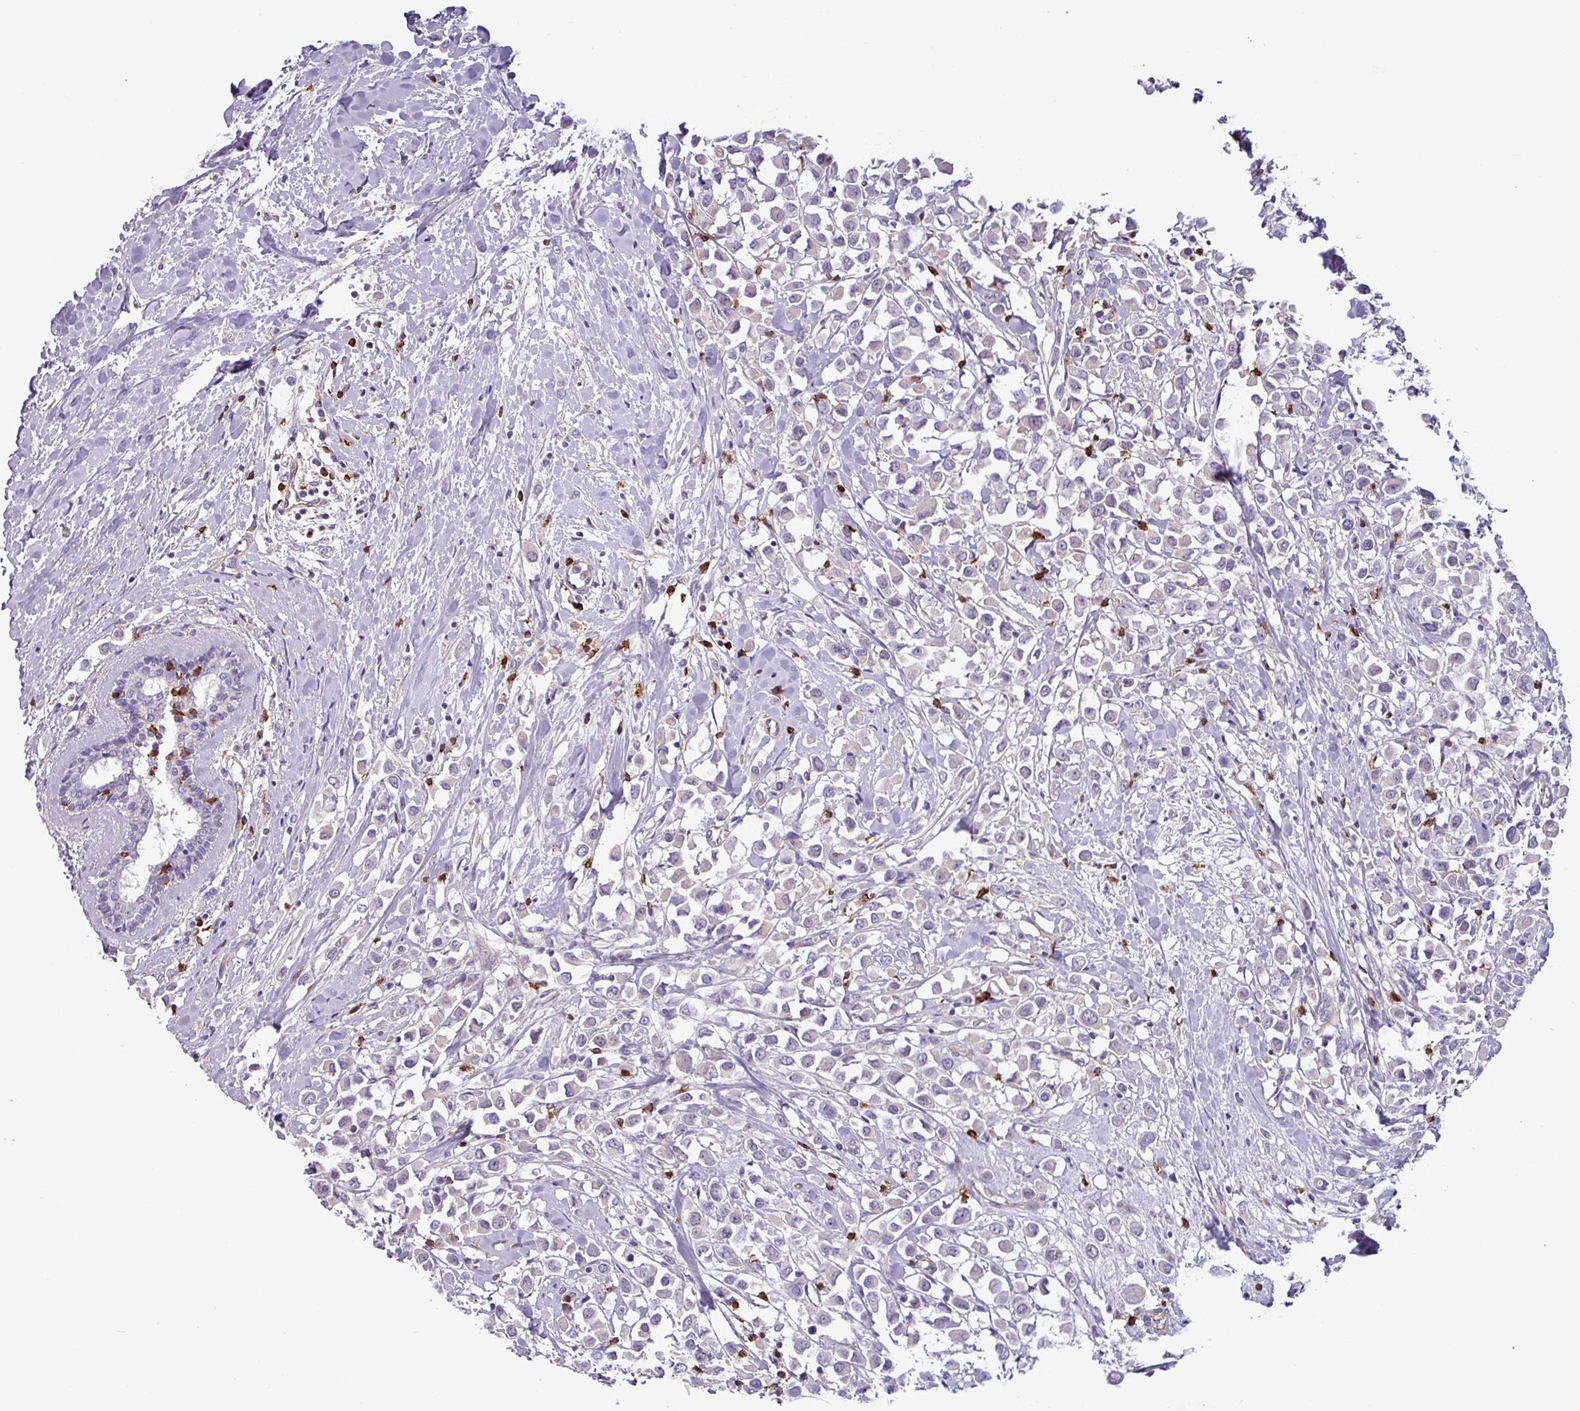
{"staining": {"intensity": "negative", "quantity": "none", "location": "none"}, "tissue": "breast cancer", "cell_type": "Tumor cells", "image_type": "cancer", "snomed": [{"axis": "morphology", "description": "Duct carcinoma"}, {"axis": "topography", "description": "Breast"}], "caption": "A histopathology image of human breast cancer (intraductal carcinoma) is negative for staining in tumor cells. (Stains: DAB (3,3'-diaminobenzidine) IHC with hematoxylin counter stain, Microscopy: brightfield microscopy at high magnification).", "gene": "CD8A", "patient": {"sex": "female", "age": 87}}